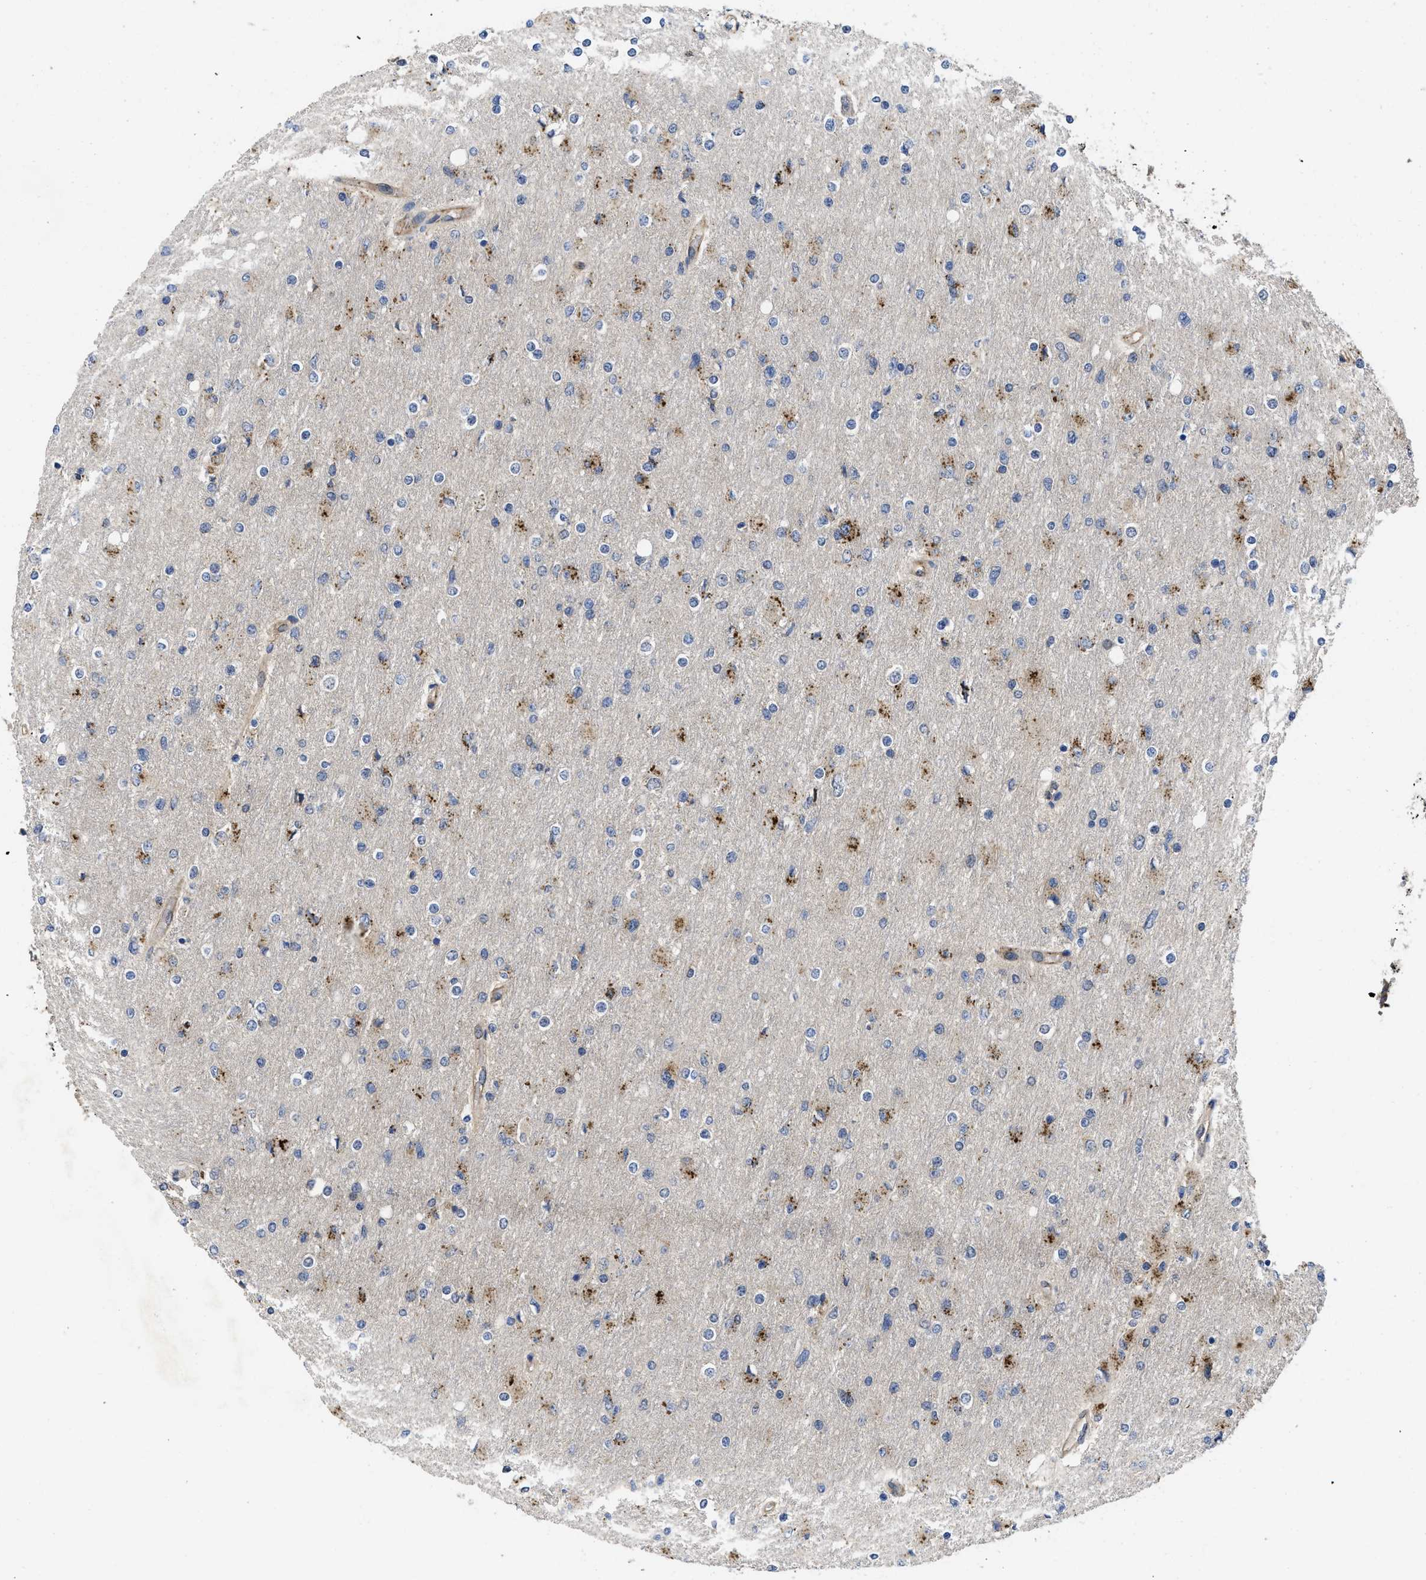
{"staining": {"intensity": "moderate", "quantity": "25%-75%", "location": "cytoplasmic/membranous"}, "tissue": "glioma", "cell_type": "Tumor cells", "image_type": "cancer", "snomed": [{"axis": "morphology", "description": "Glioma, malignant, High grade"}, {"axis": "topography", "description": "Cerebral cortex"}], "caption": "IHC of human glioma exhibits medium levels of moderate cytoplasmic/membranous expression in approximately 25%-75% of tumor cells. (Stains: DAB (3,3'-diaminobenzidine) in brown, nuclei in blue, Microscopy: brightfield microscopy at high magnification).", "gene": "PKD2", "patient": {"sex": "female", "age": 36}}